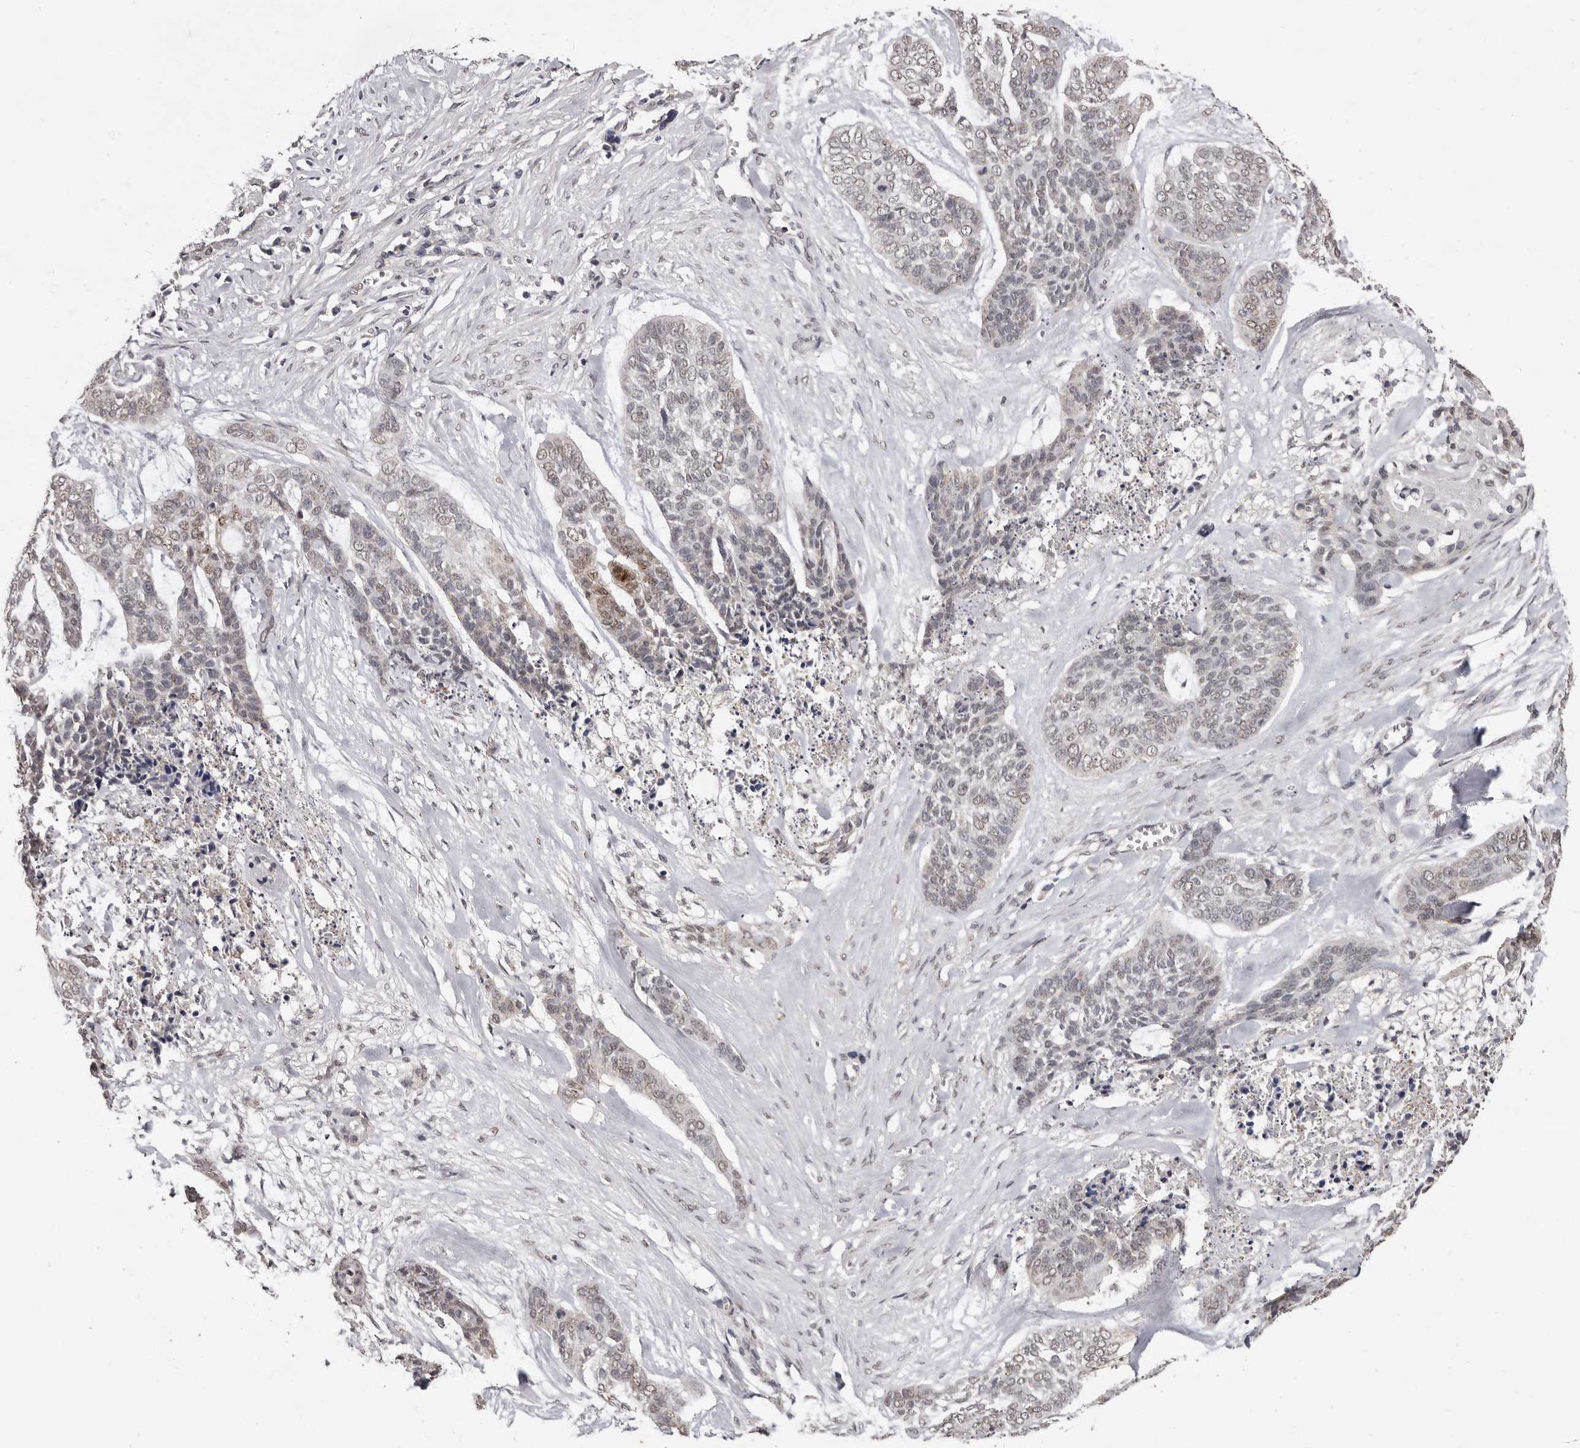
{"staining": {"intensity": "weak", "quantity": ">75%", "location": "nuclear"}, "tissue": "skin cancer", "cell_type": "Tumor cells", "image_type": "cancer", "snomed": [{"axis": "morphology", "description": "Basal cell carcinoma"}, {"axis": "topography", "description": "Skin"}], "caption": "Human skin cancer stained with a brown dye demonstrates weak nuclear positive staining in about >75% of tumor cells.", "gene": "LINGO2", "patient": {"sex": "female", "age": 64}}